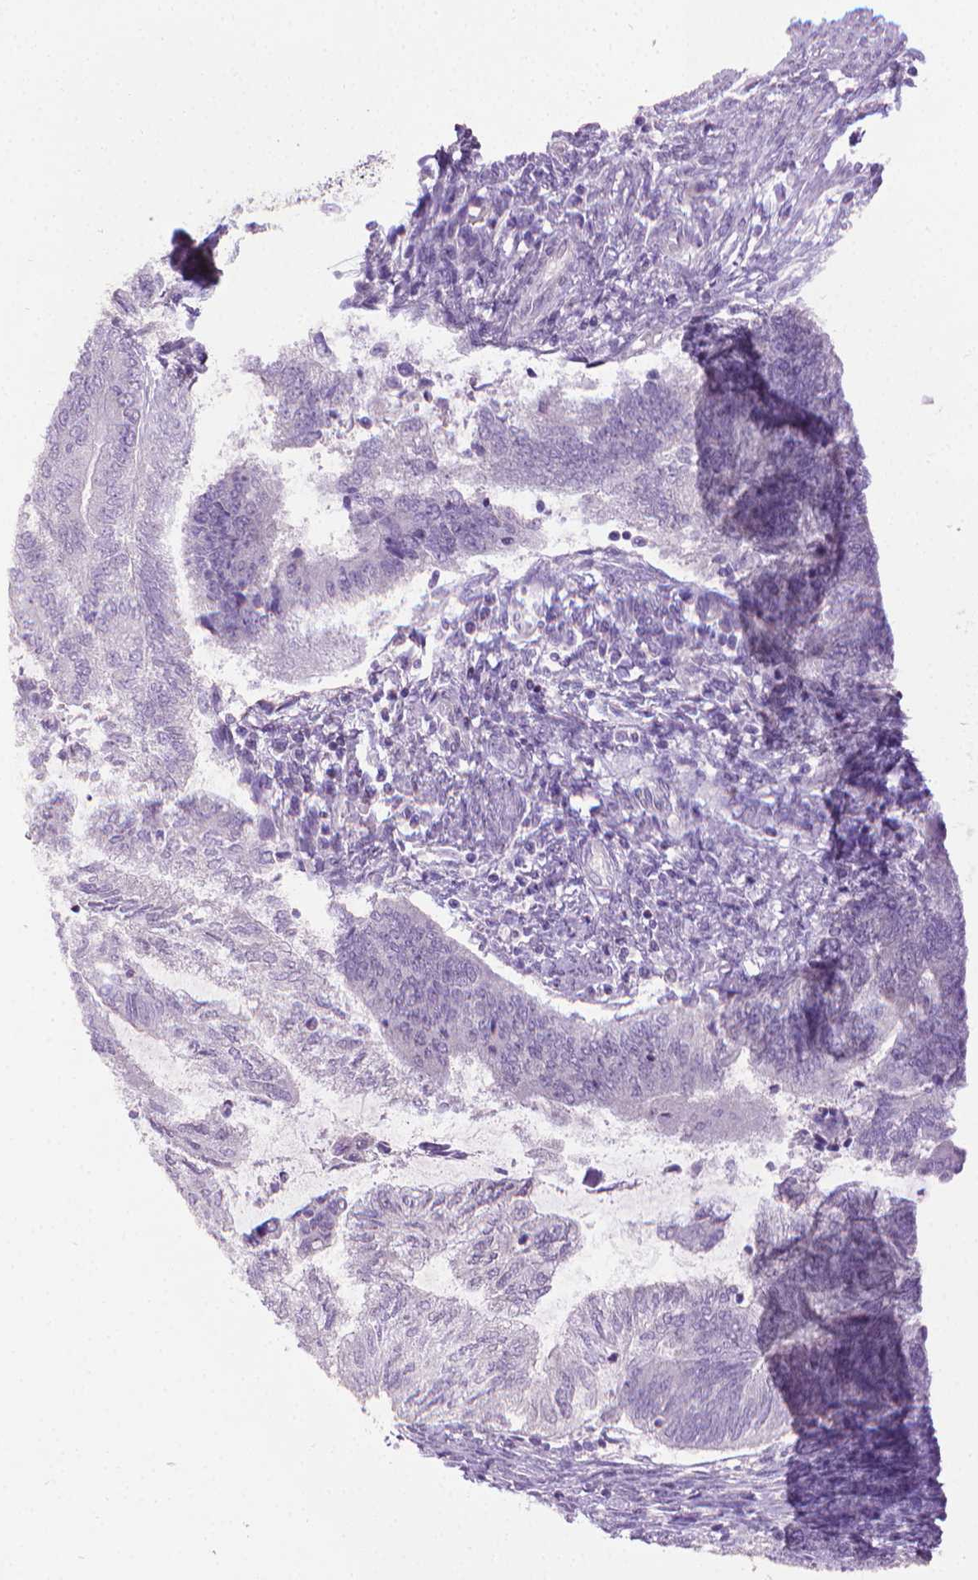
{"staining": {"intensity": "negative", "quantity": "none", "location": "none"}, "tissue": "endometrial cancer", "cell_type": "Tumor cells", "image_type": "cancer", "snomed": [{"axis": "morphology", "description": "Adenocarcinoma, NOS"}, {"axis": "topography", "description": "Endometrium"}], "caption": "Immunohistochemistry (IHC) histopathology image of neoplastic tissue: endometrial cancer (adenocarcinoma) stained with DAB (3,3'-diaminobenzidine) demonstrates no significant protein staining in tumor cells. (IHC, brightfield microscopy, high magnification).", "gene": "CDKN2D", "patient": {"sex": "female", "age": 65}}